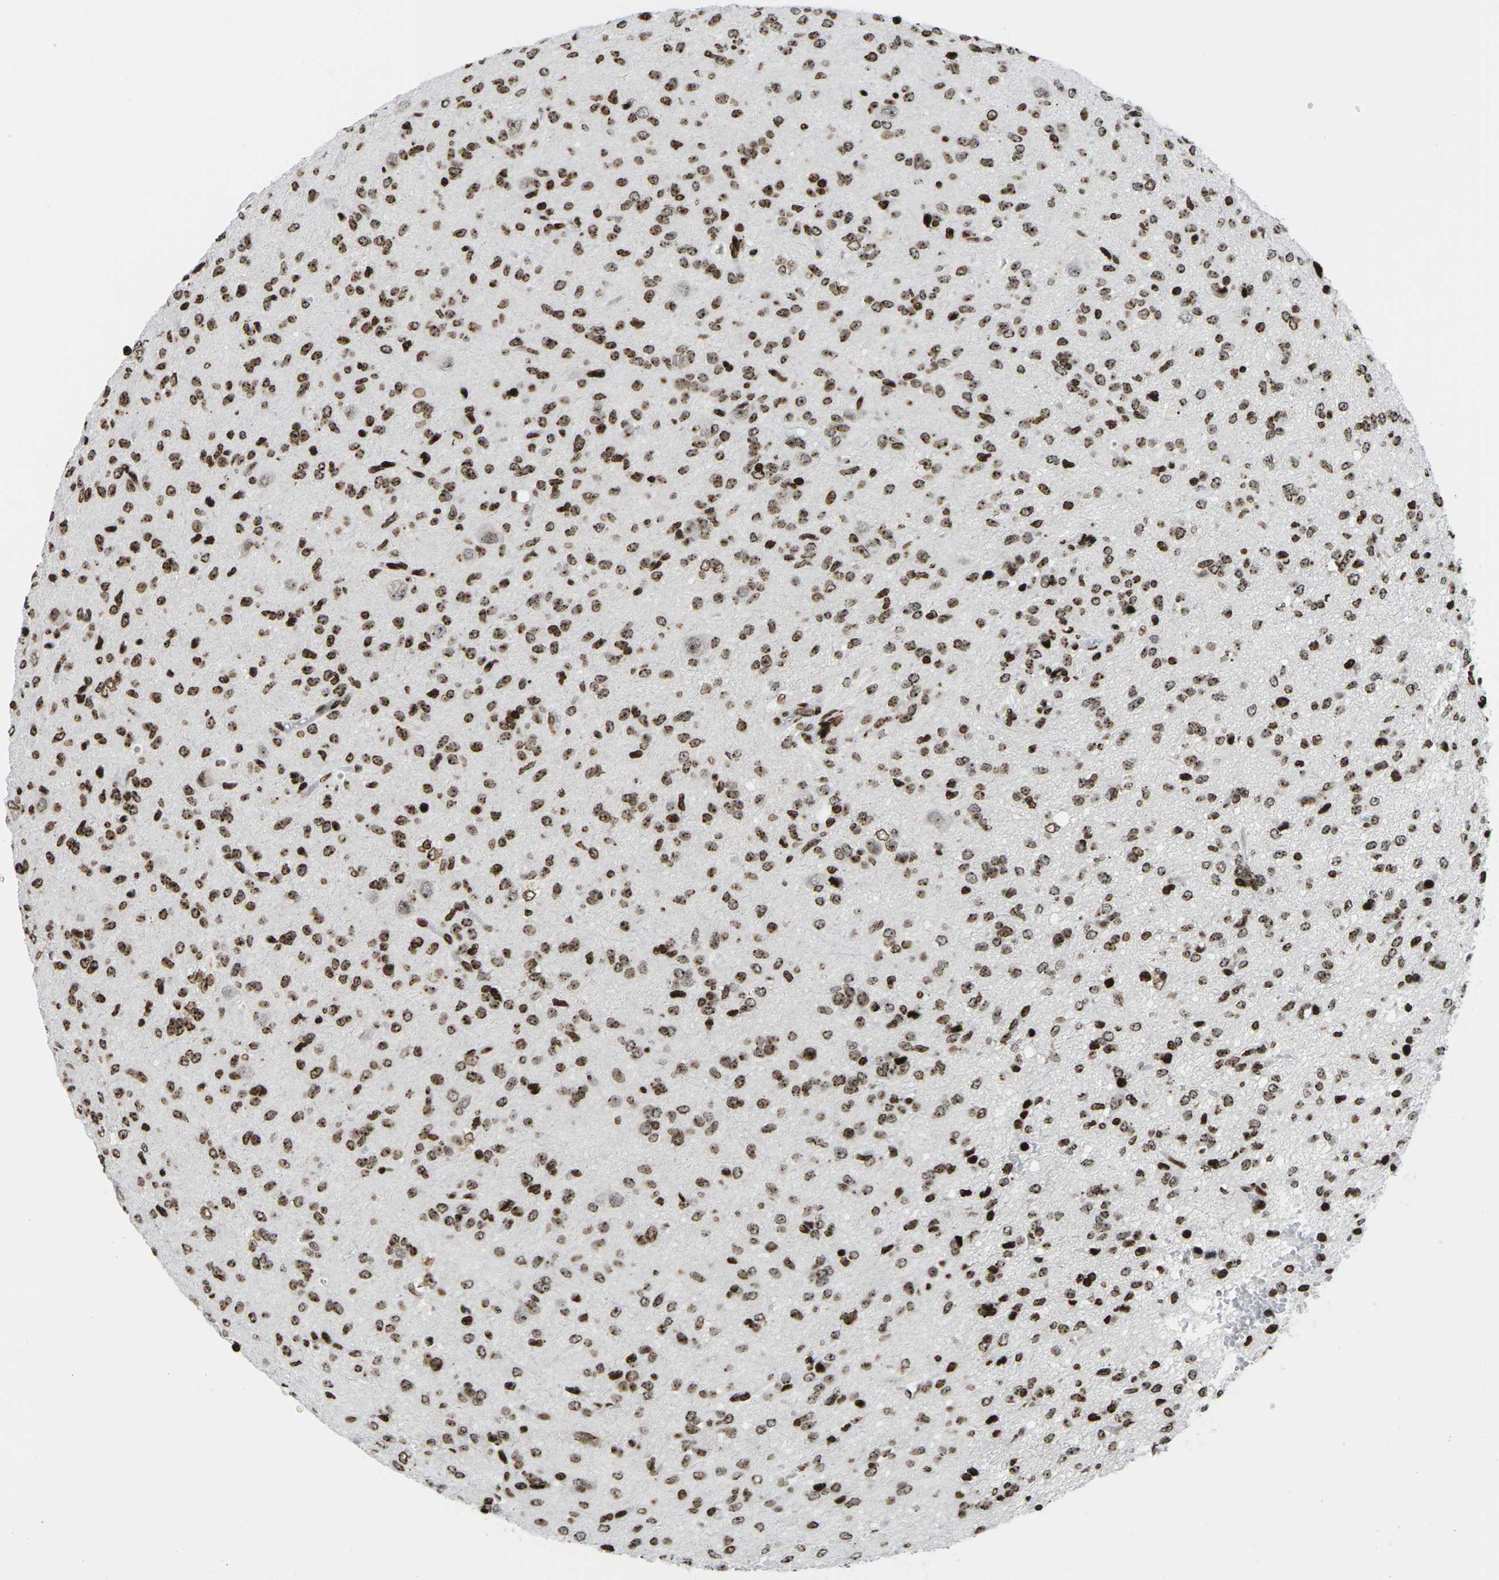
{"staining": {"intensity": "strong", "quantity": ">75%", "location": "nuclear"}, "tissue": "glioma", "cell_type": "Tumor cells", "image_type": "cancer", "snomed": [{"axis": "morphology", "description": "Glioma, malignant, High grade"}, {"axis": "topography", "description": "Brain"}], "caption": "Brown immunohistochemical staining in human glioma displays strong nuclear staining in about >75% of tumor cells. The protein of interest is stained brown, and the nuclei are stained in blue (DAB (3,3'-diaminobenzidine) IHC with brightfield microscopy, high magnification).", "gene": "H1-4", "patient": {"sex": "female", "age": 59}}